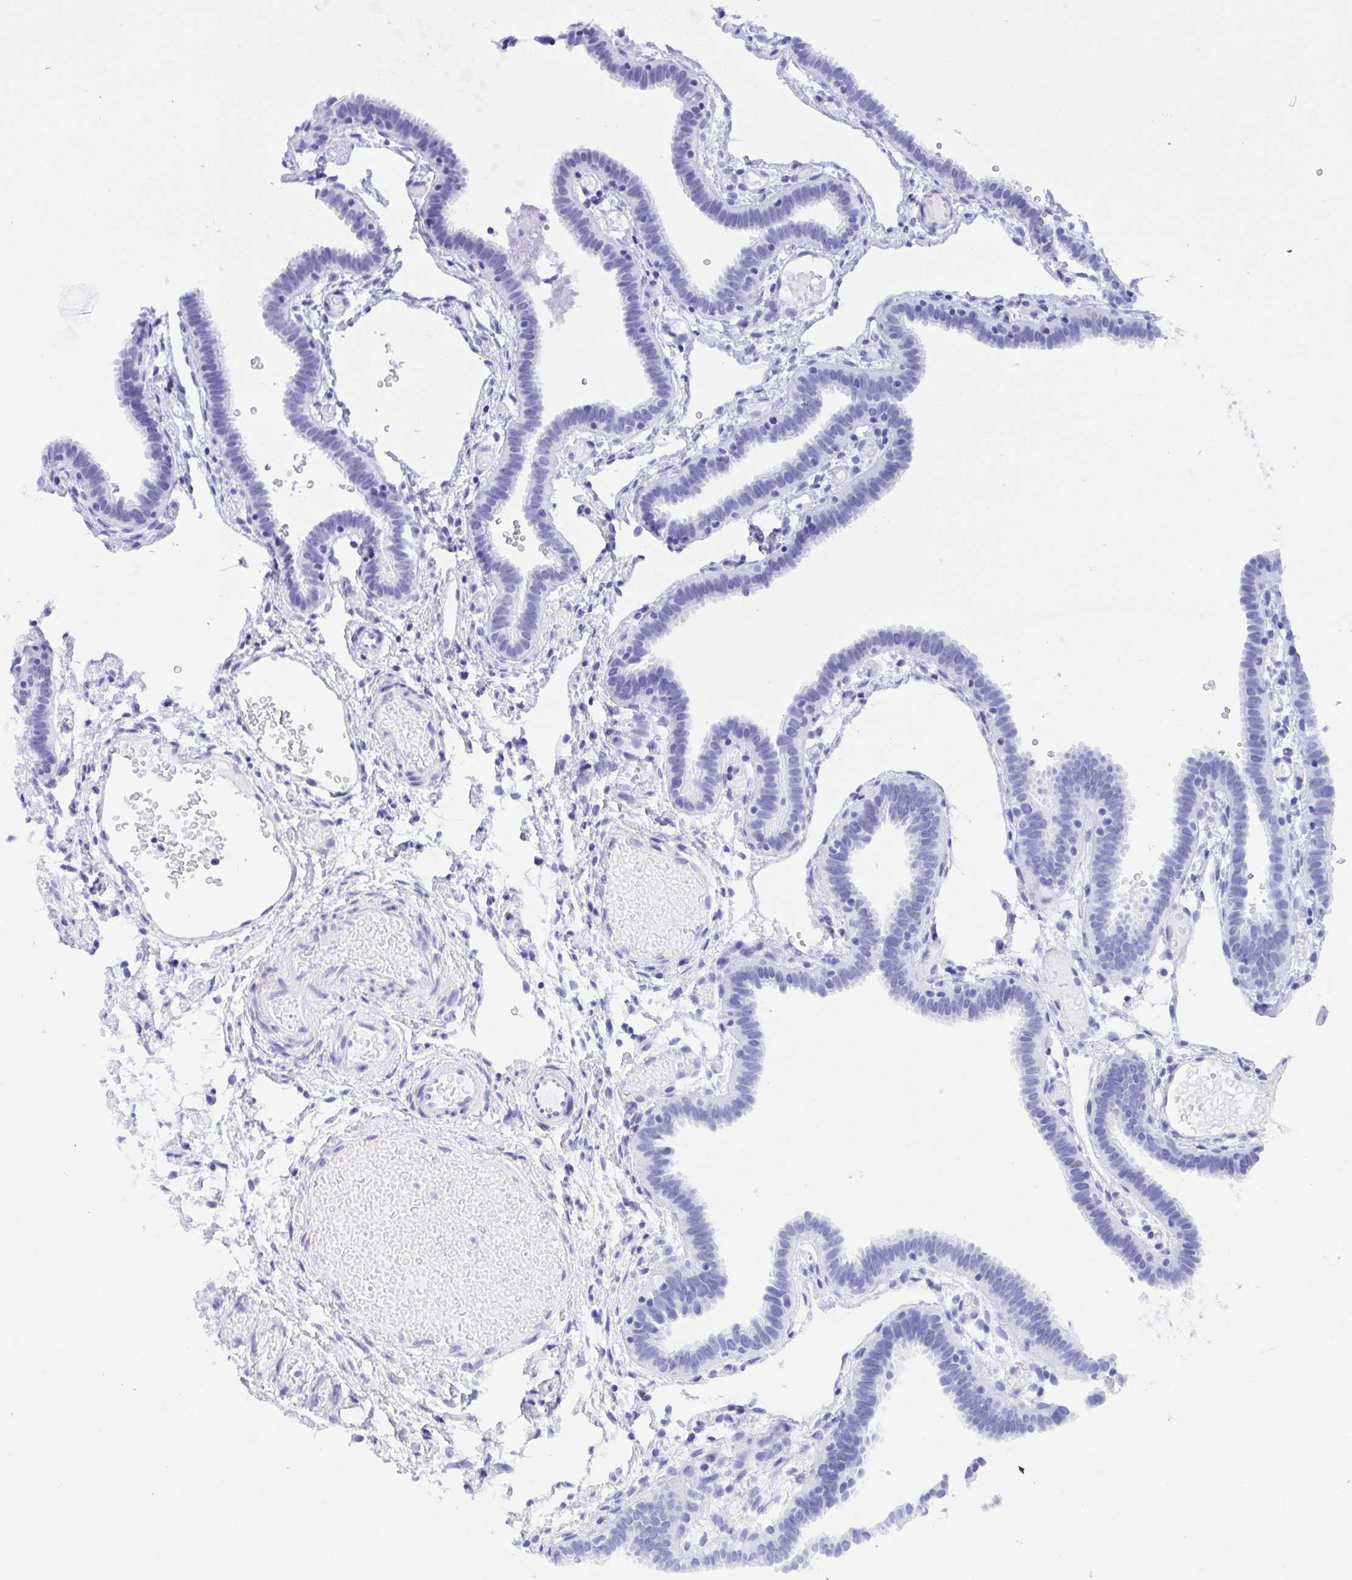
{"staining": {"intensity": "negative", "quantity": "none", "location": "none"}, "tissue": "fallopian tube", "cell_type": "Glandular cells", "image_type": "normal", "snomed": [{"axis": "morphology", "description": "Normal tissue, NOS"}, {"axis": "topography", "description": "Fallopian tube"}], "caption": "Micrograph shows no significant protein staining in glandular cells of normal fallopian tube. (DAB immunohistochemistry visualized using brightfield microscopy, high magnification).", "gene": "ANK1", "patient": {"sex": "female", "age": 37}}